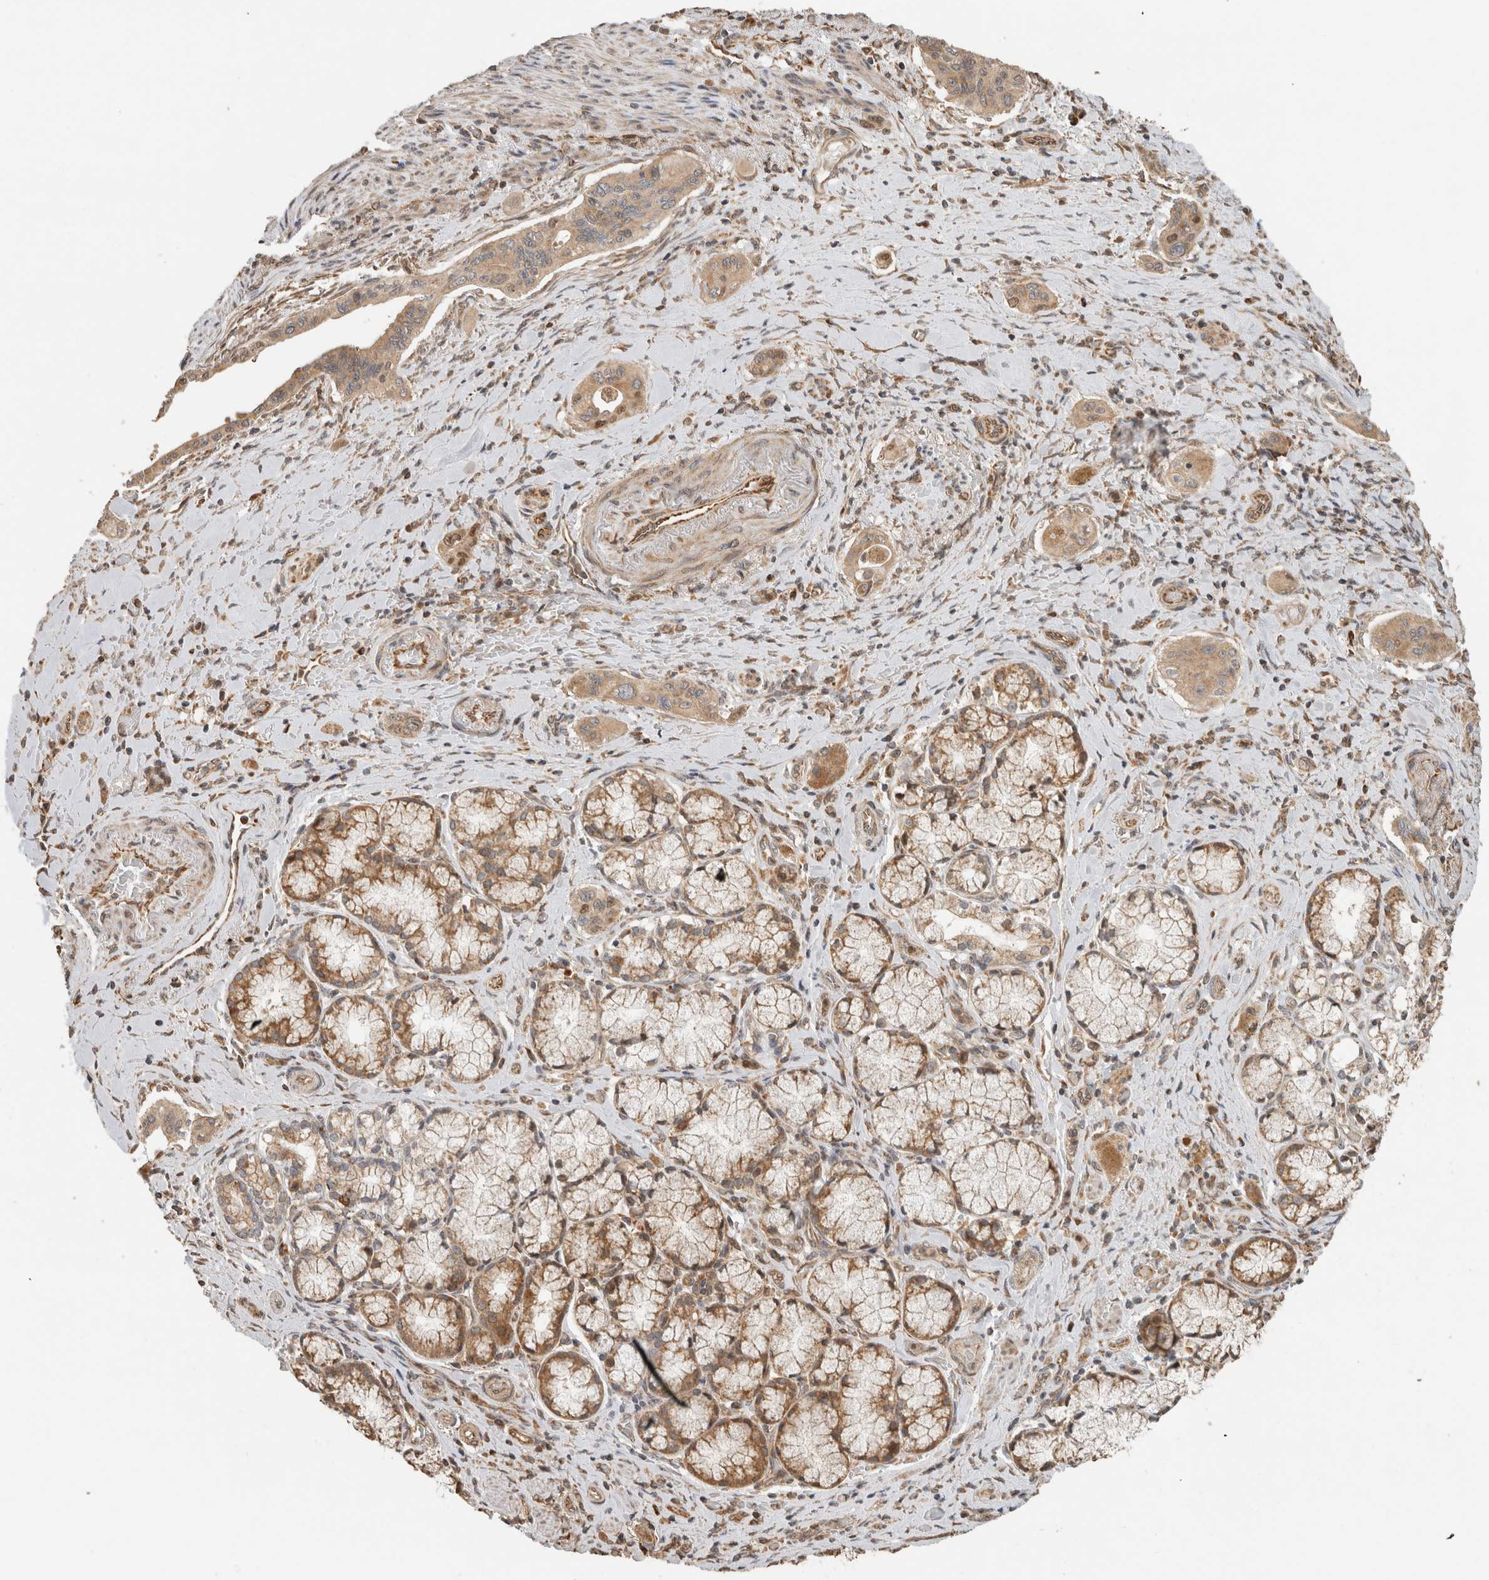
{"staining": {"intensity": "weak", "quantity": ">75%", "location": "cytoplasmic/membranous"}, "tissue": "pancreatic cancer", "cell_type": "Tumor cells", "image_type": "cancer", "snomed": [{"axis": "morphology", "description": "Adenocarcinoma, NOS"}, {"axis": "topography", "description": "Pancreas"}], "caption": "Protein expression analysis of adenocarcinoma (pancreatic) reveals weak cytoplasmic/membranous staining in about >75% of tumor cells.", "gene": "GINS4", "patient": {"sex": "male", "age": 77}}